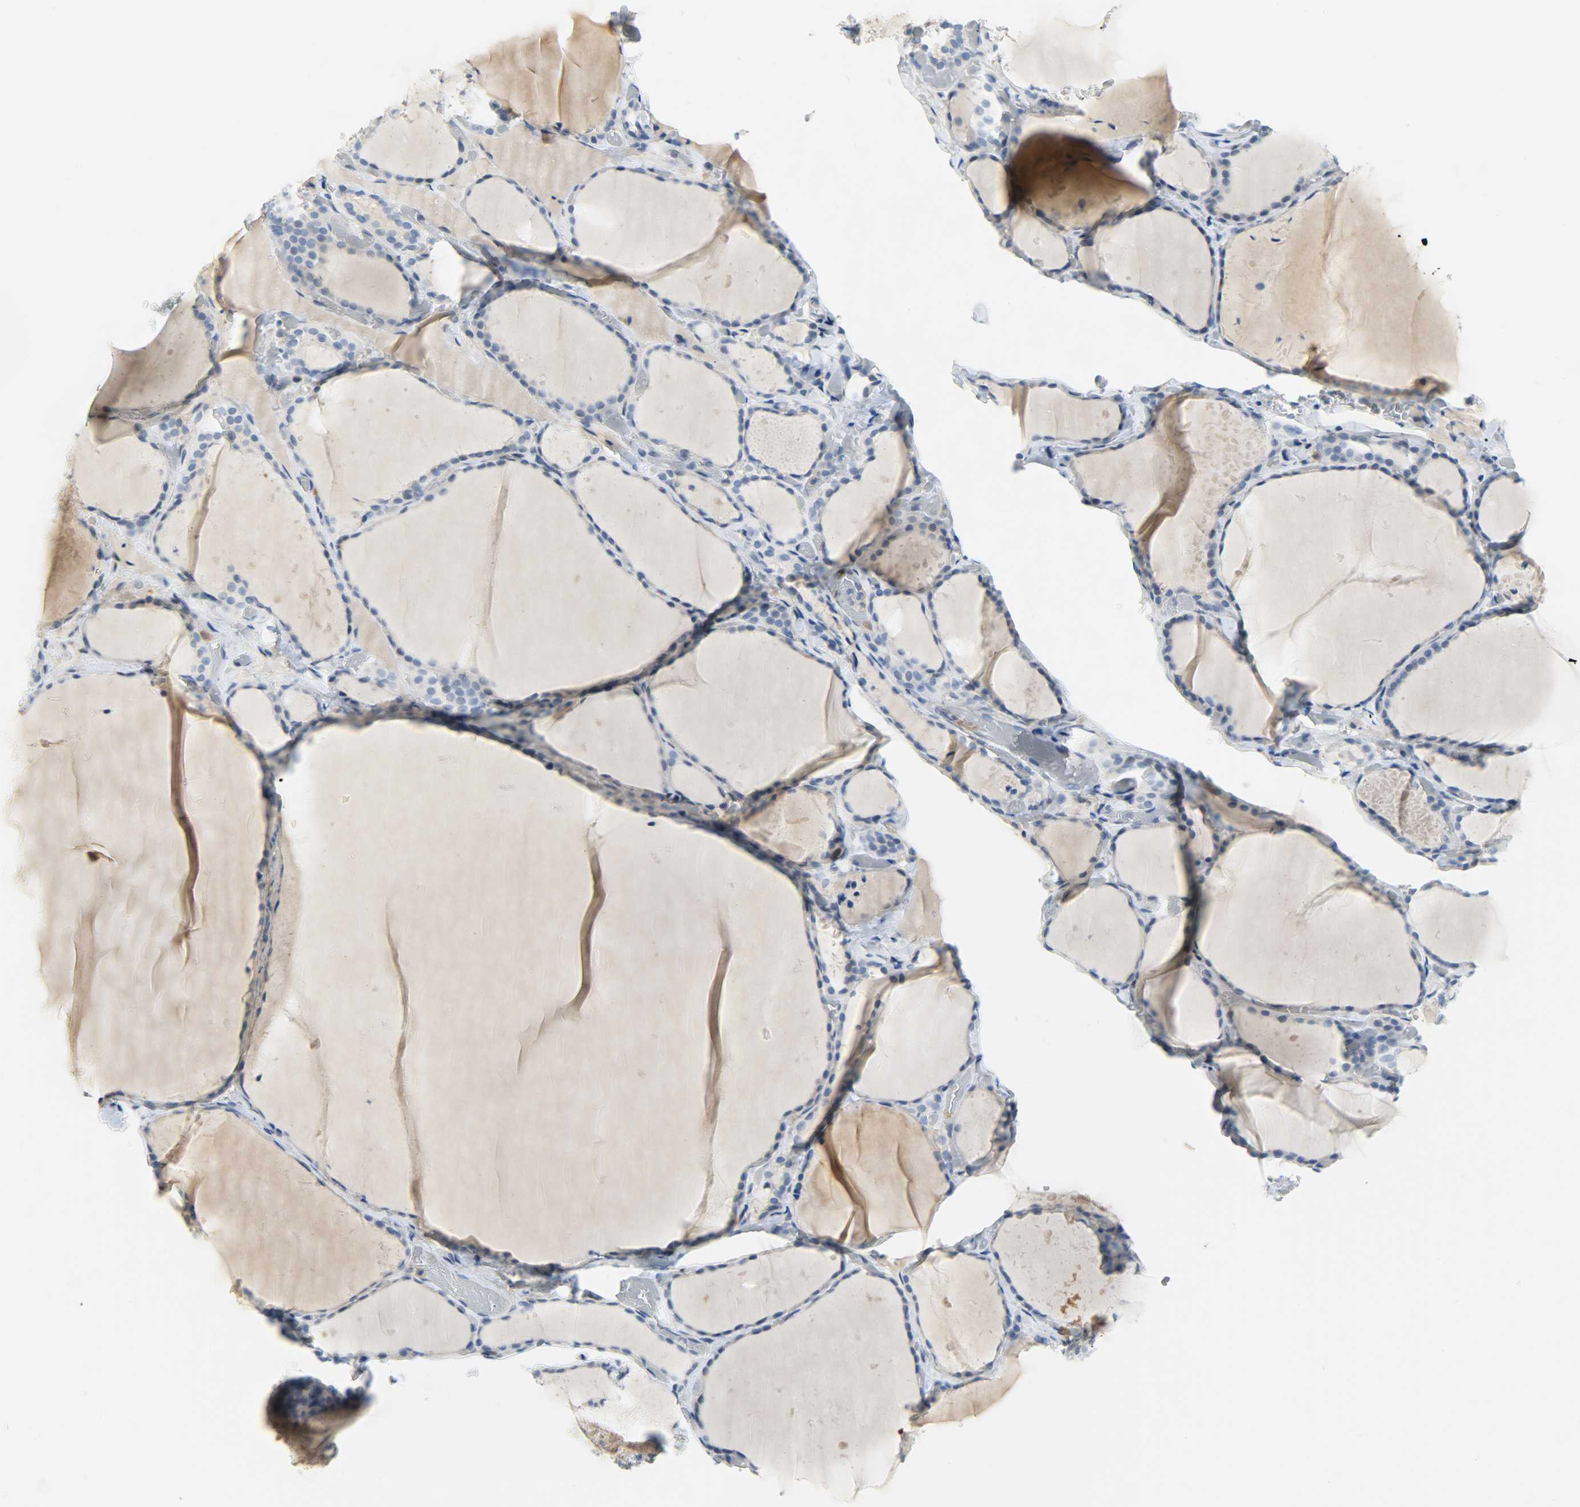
{"staining": {"intensity": "negative", "quantity": "none", "location": "none"}, "tissue": "thyroid gland", "cell_type": "Glandular cells", "image_type": "normal", "snomed": [{"axis": "morphology", "description": "Normal tissue, NOS"}, {"axis": "topography", "description": "Thyroid gland"}], "caption": "High power microscopy histopathology image of an immunohistochemistry (IHC) micrograph of unremarkable thyroid gland, revealing no significant expression in glandular cells.", "gene": "EIF4EBP1", "patient": {"sex": "female", "age": 22}}